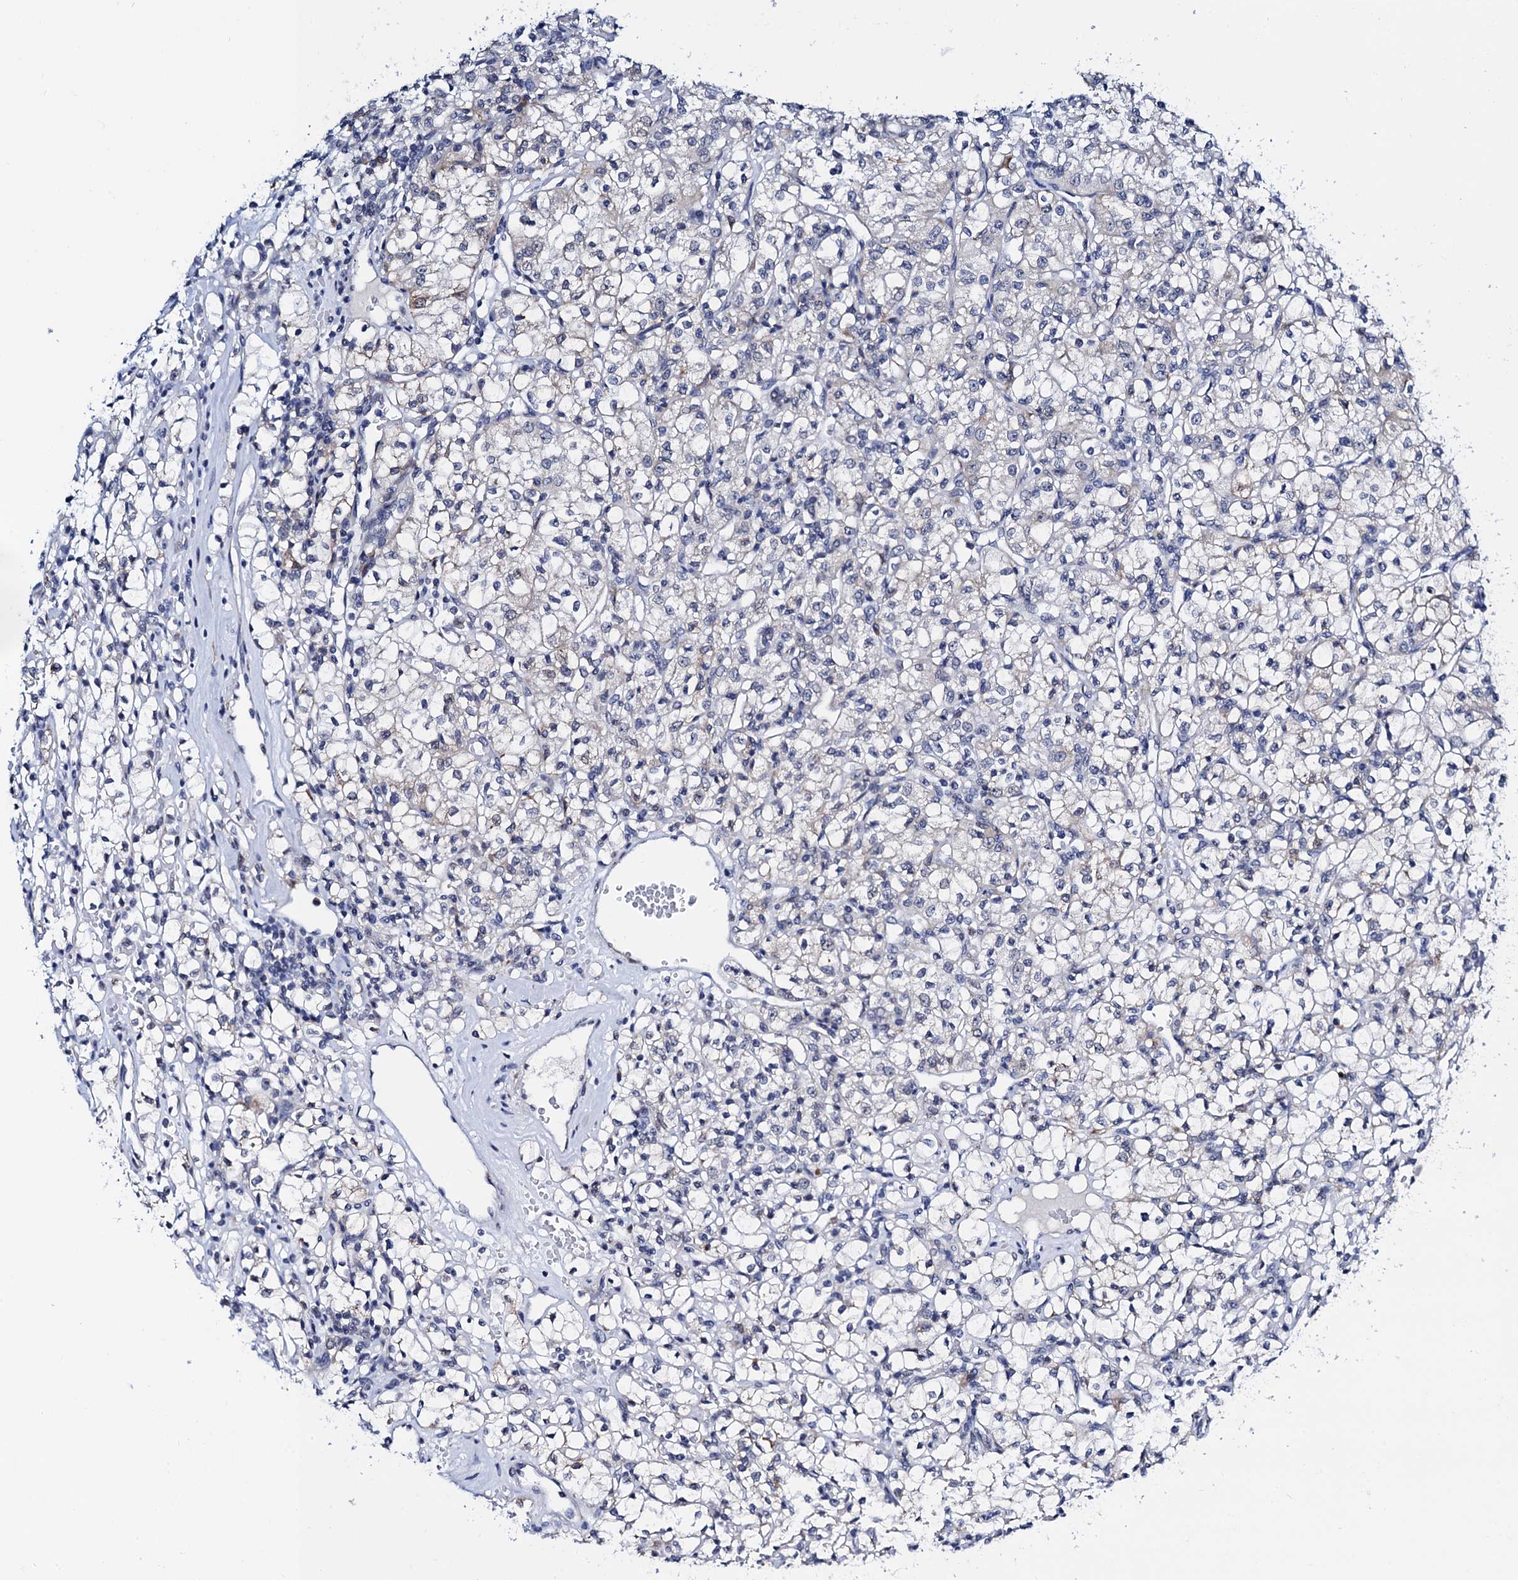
{"staining": {"intensity": "negative", "quantity": "none", "location": "none"}, "tissue": "renal cancer", "cell_type": "Tumor cells", "image_type": "cancer", "snomed": [{"axis": "morphology", "description": "Adenocarcinoma, NOS"}, {"axis": "topography", "description": "Kidney"}], "caption": "Renal adenocarcinoma was stained to show a protein in brown. There is no significant staining in tumor cells.", "gene": "SLC7A10", "patient": {"sex": "female", "age": 59}}